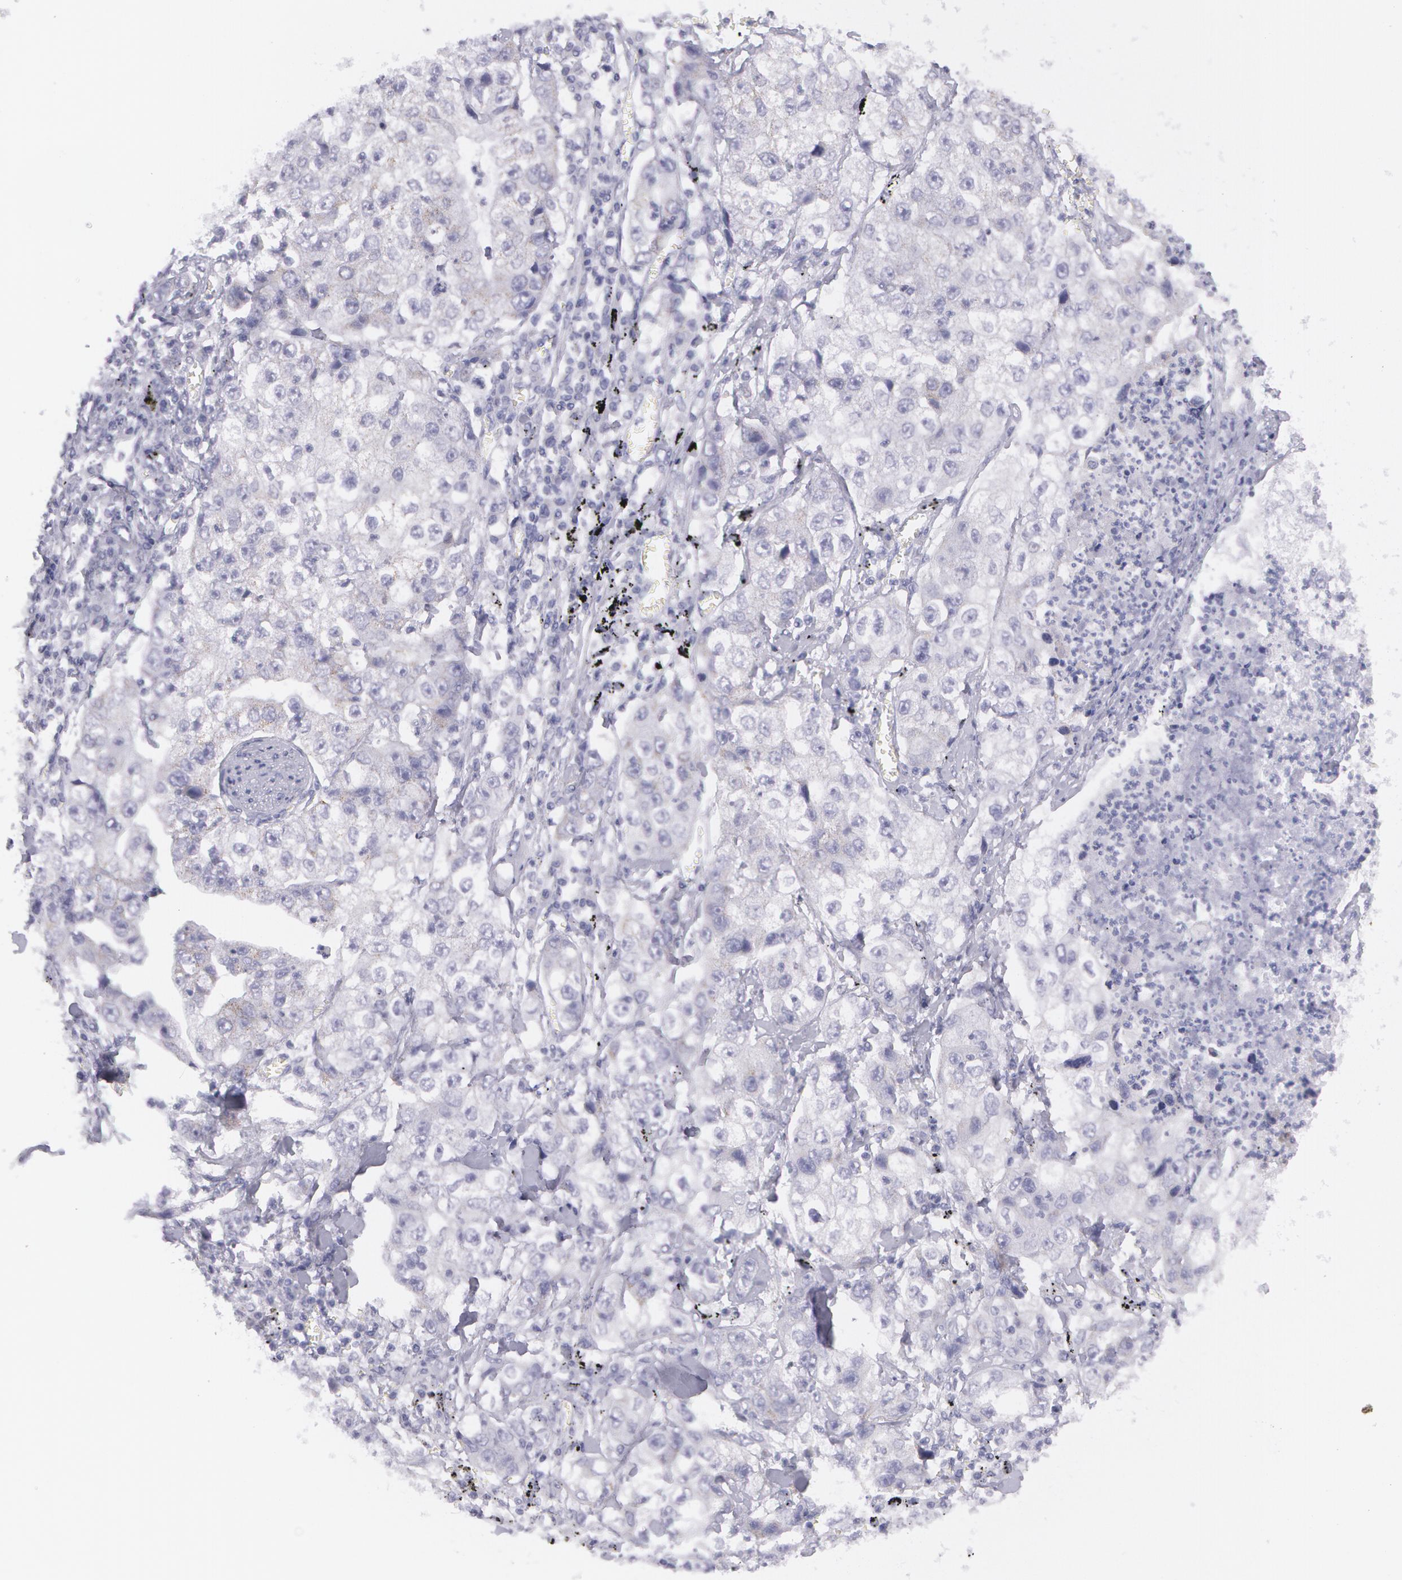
{"staining": {"intensity": "negative", "quantity": "none", "location": "none"}, "tissue": "lung cancer", "cell_type": "Tumor cells", "image_type": "cancer", "snomed": [{"axis": "morphology", "description": "Squamous cell carcinoma, NOS"}, {"axis": "topography", "description": "Lung"}], "caption": "This is a histopathology image of IHC staining of lung cancer, which shows no positivity in tumor cells.", "gene": "AMACR", "patient": {"sex": "male", "age": 64}}